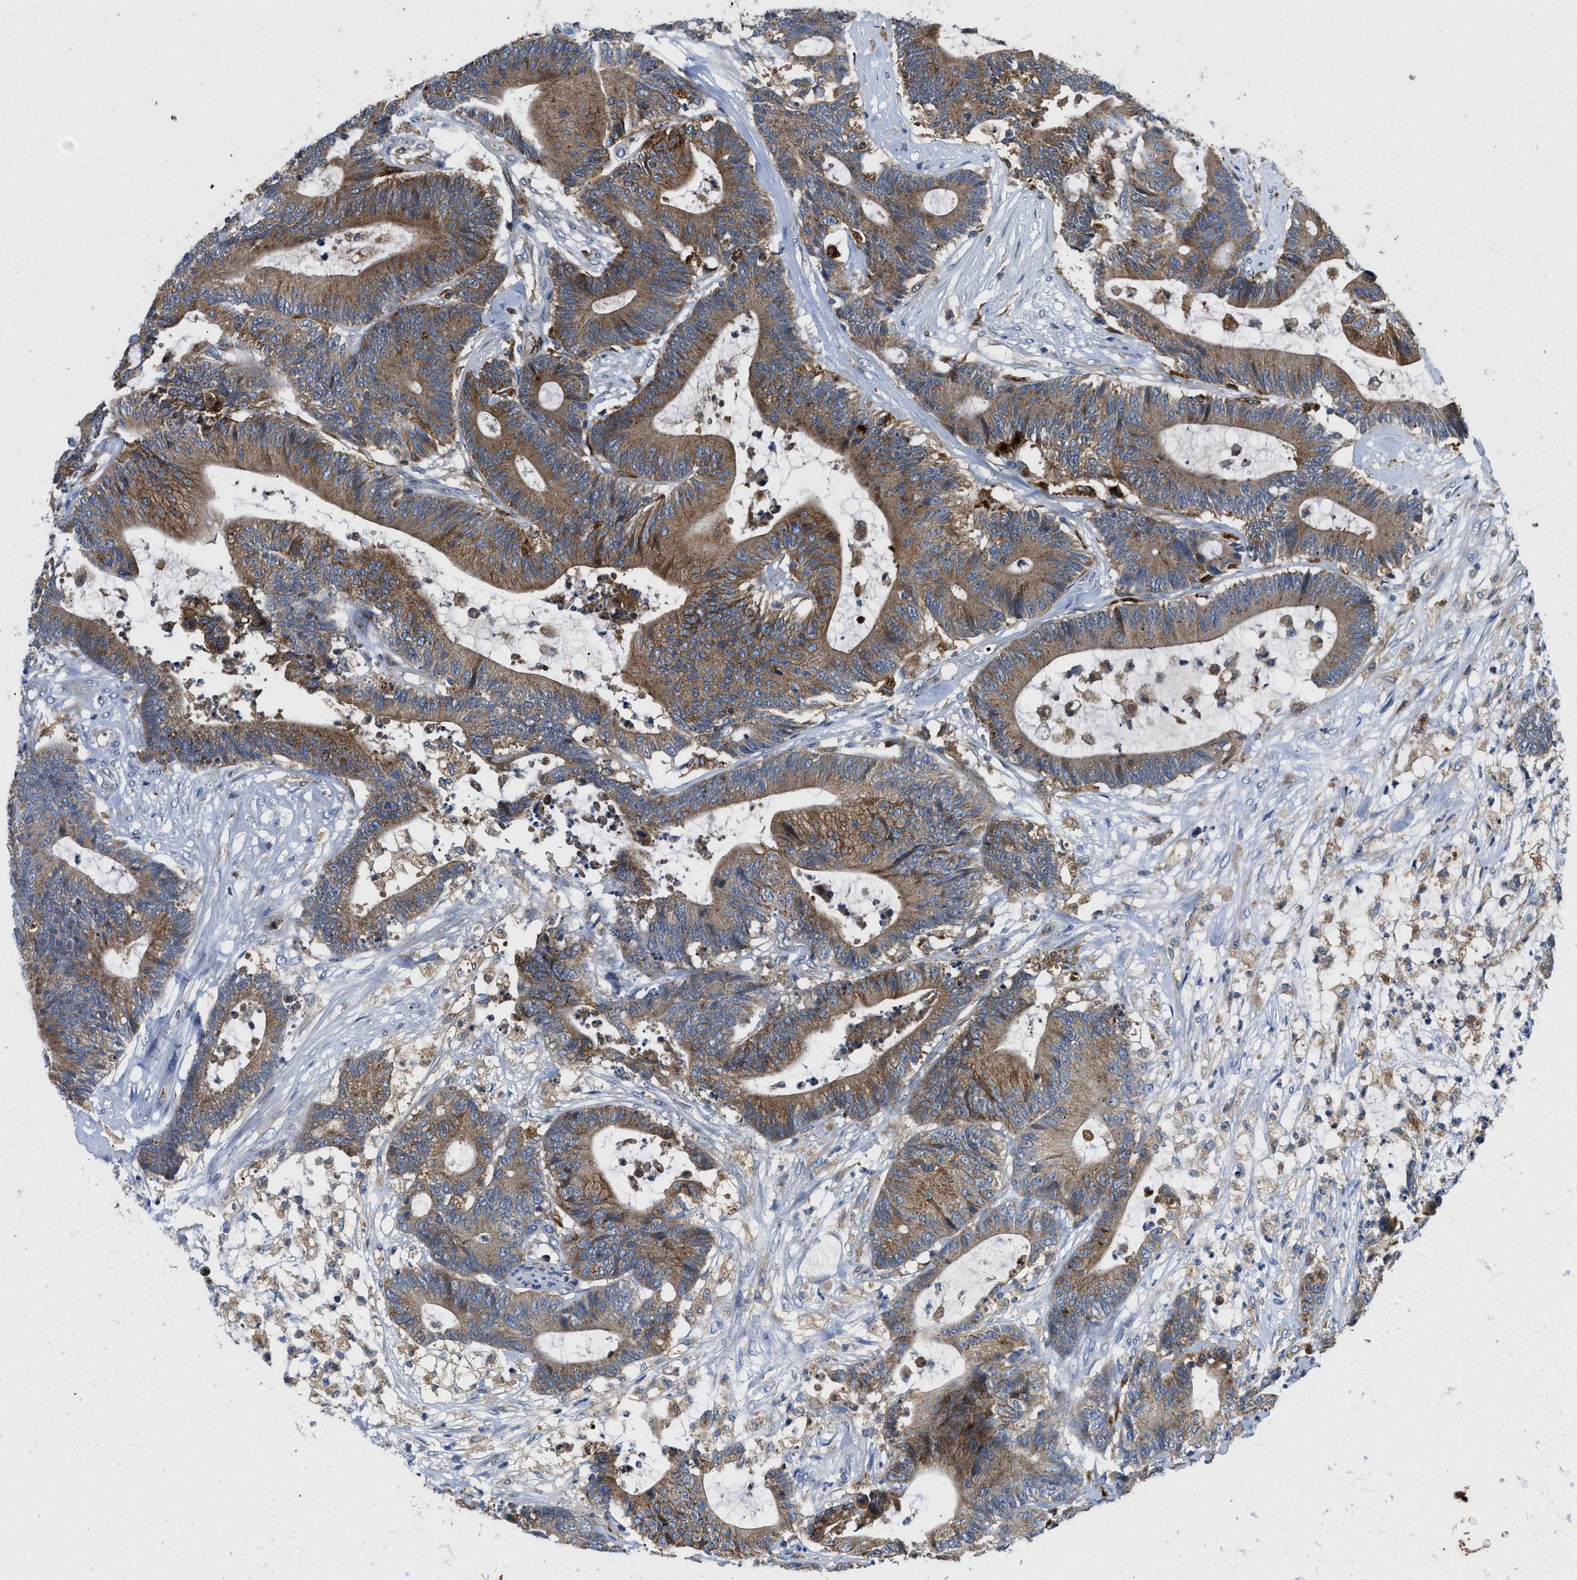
{"staining": {"intensity": "moderate", "quantity": ">75%", "location": "cytoplasmic/membranous"}, "tissue": "colorectal cancer", "cell_type": "Tumor cells", "image_type": "cancer", "snomed": [{"axis": "morphology", "description": "Adenocarcinoma, NOS"}, {"axis": "topography", "description": "Colon"}], "caption": "This is a micrograph of IHC staining of colorectal adenocarcinoma, which shows moderate staining in the cytoplasmic/membranous of tumor cells.", "gene": "ENPP4", "patient": {"sex": "female", "age": 84}}